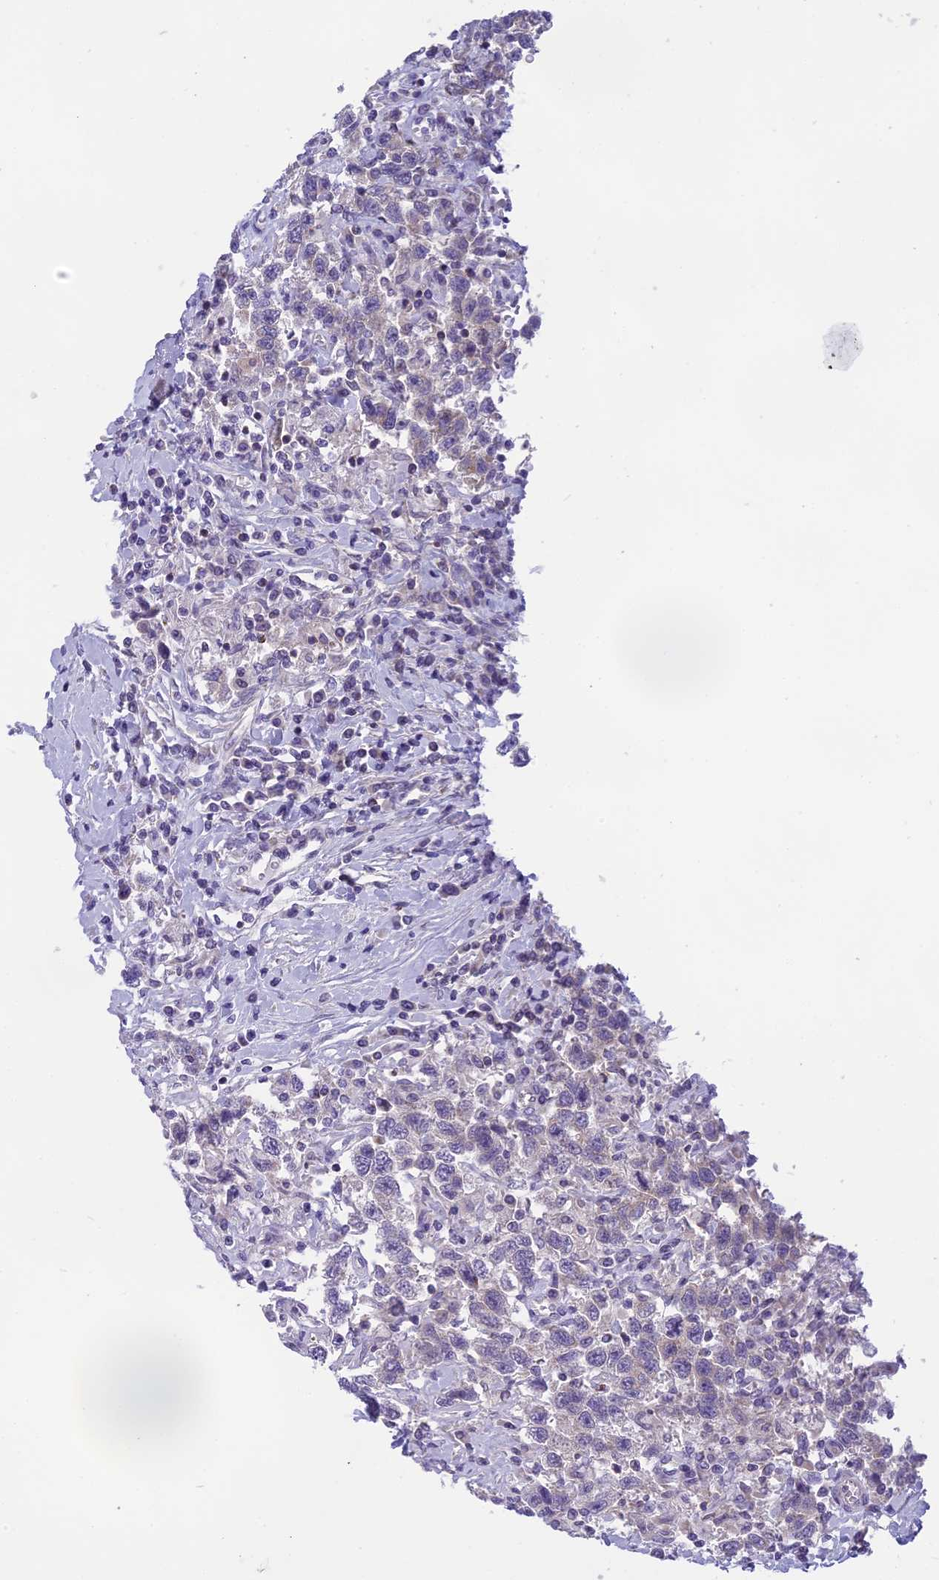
{"staining": {"intensity": "negative", "quantity": "none", "location": "none"}, "tissue": "testis cancer", "cell_type": "Tumor cells", "image_type": "cancer", "snomed": [{"axis": "morphology", "description": "Seminoma, NOS"}, {"axis": "topography", "description": "Testis"}], "caption": "High magnification brightfield microscopy of testis cancer stained with DAB (brown) and counterstained with hematoxylin (blue): tumor cells show no significant expression.", "gene": "ARHGEF37", "patient": {"sex": "male", "age": 41}}